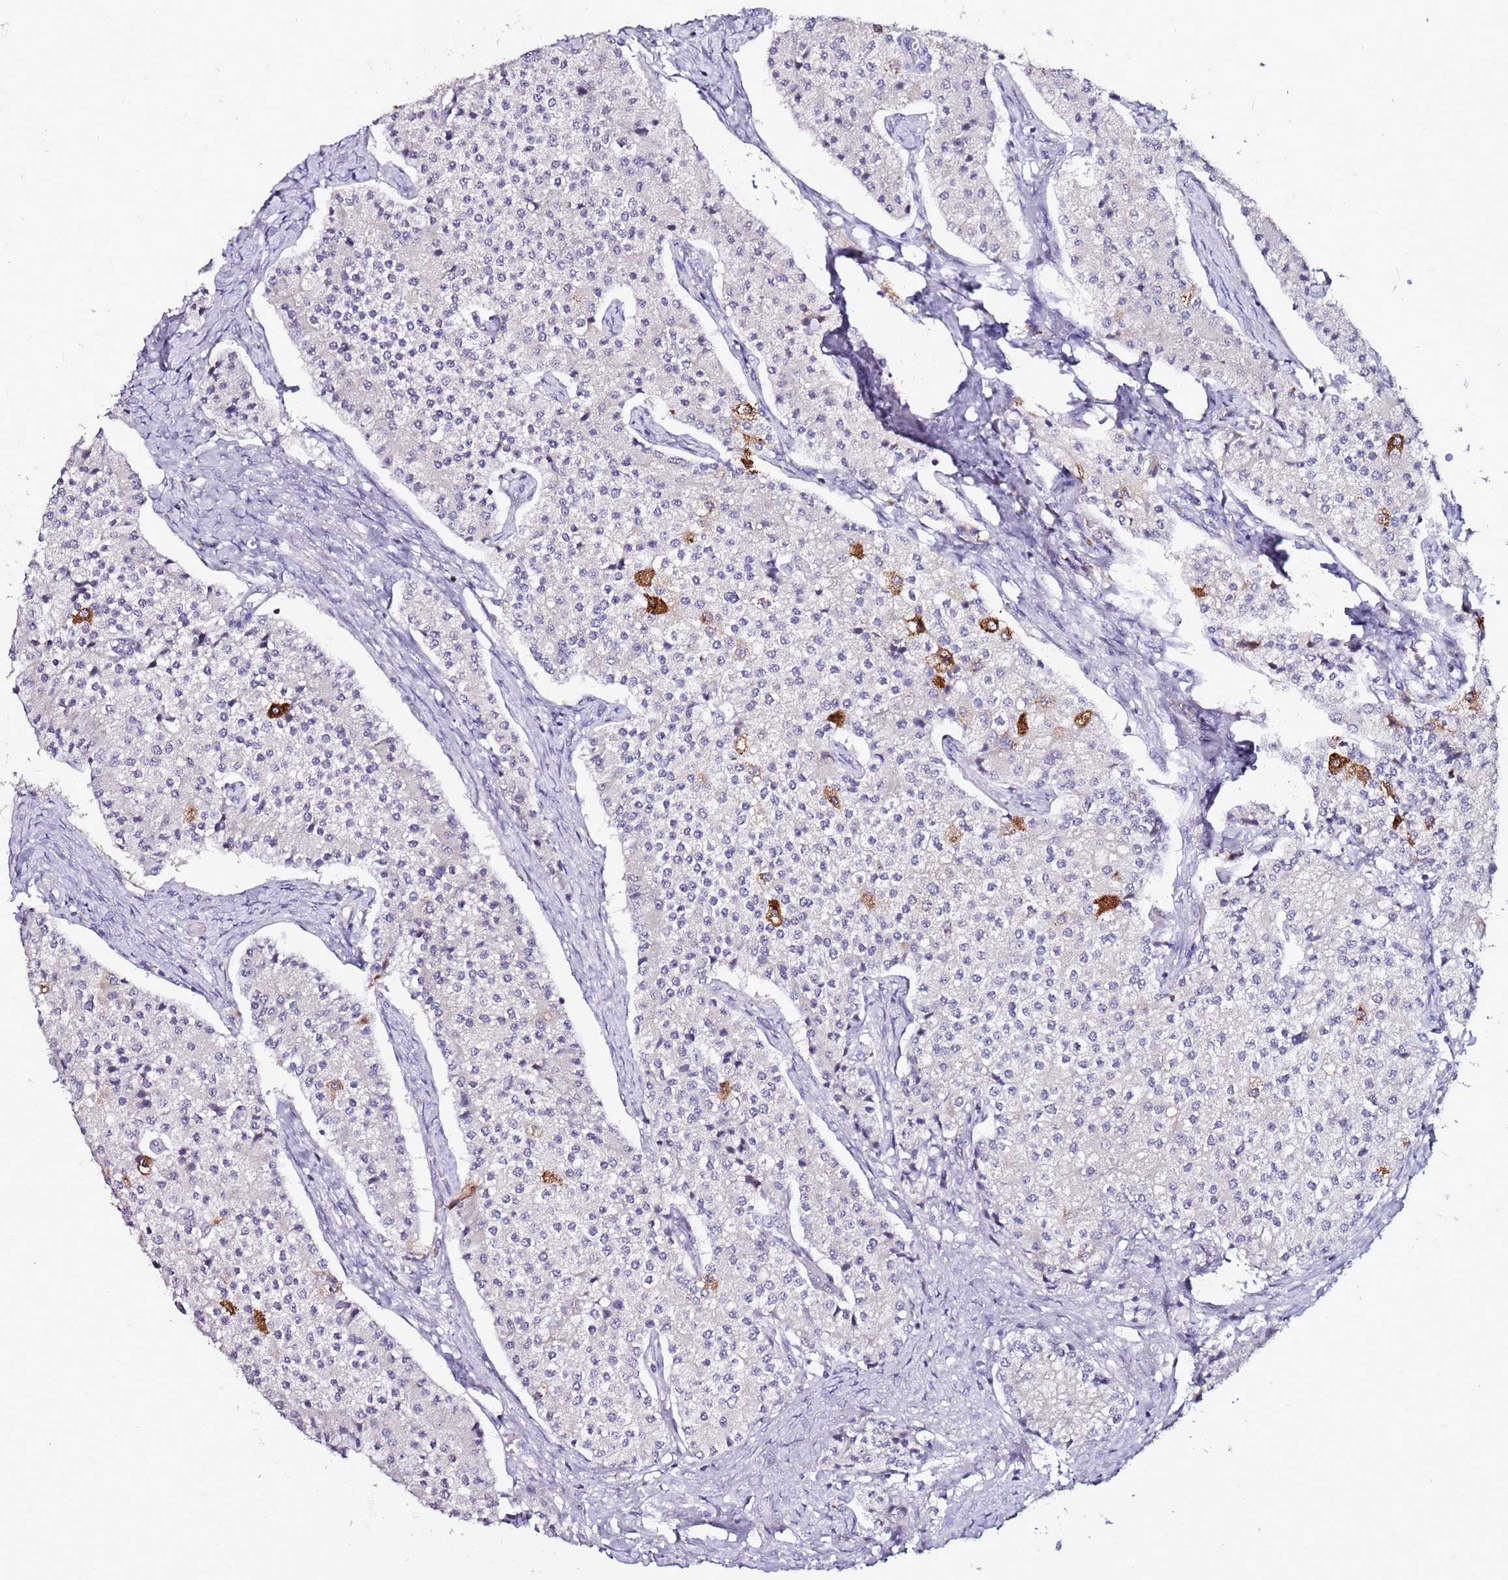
{"staining": {"intensity": "negative", "quantity": "none", "location": "none"}, "tissue": "carcinoid", "cell_type": "Tumor cells", "image_type": "cancer", "snomed": [{"axis": "morphology", "description": "Carcinoid, malignant, NOS"}, {"axis": "topography", "description": "Colon"}], "caption": "A histopathology image of carcinoid (malignant) stained for a protein exhibits no brown staining in tumor cells.", "gene": "SRRM5", "patient": {"sex": "female", "age": 52}}